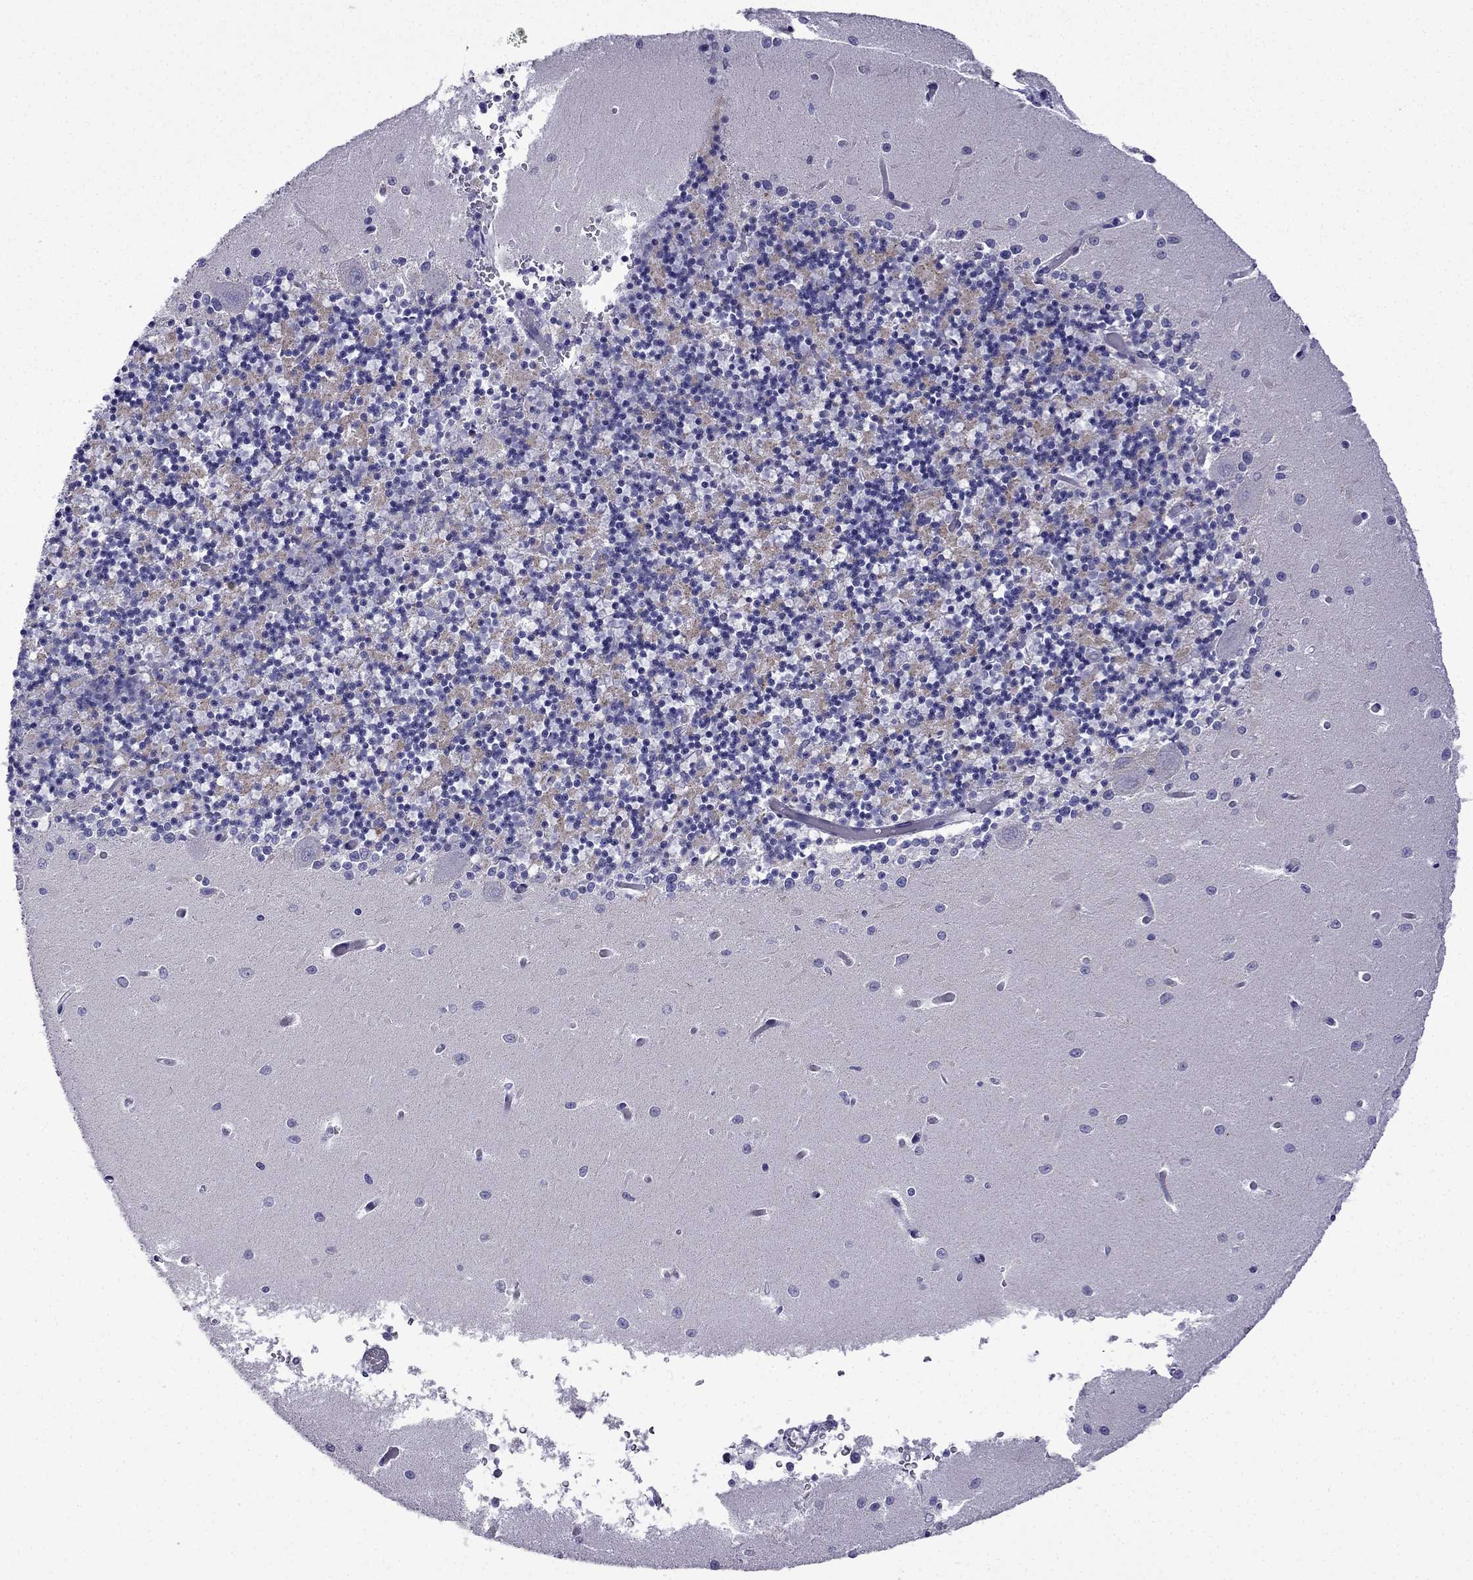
{"staining": {"intensity": "negative", "quantity": "none", "location": "none"}, "tissue": "cerebellum", "cell_type": "Cells in granular layer", "image_type": "normal", "snomed": [{"axis": "morphology", "description": "Normal tissue, NOS"}, {"axis": "topography", "description": "Cerebellum"}], "caption": "An image of human cerebellum is negative for staining in cells in granular layer. Nuclei are stained in blue.", "gene": "POM121L12", "patient": {"sex": "female", "age": 64}}